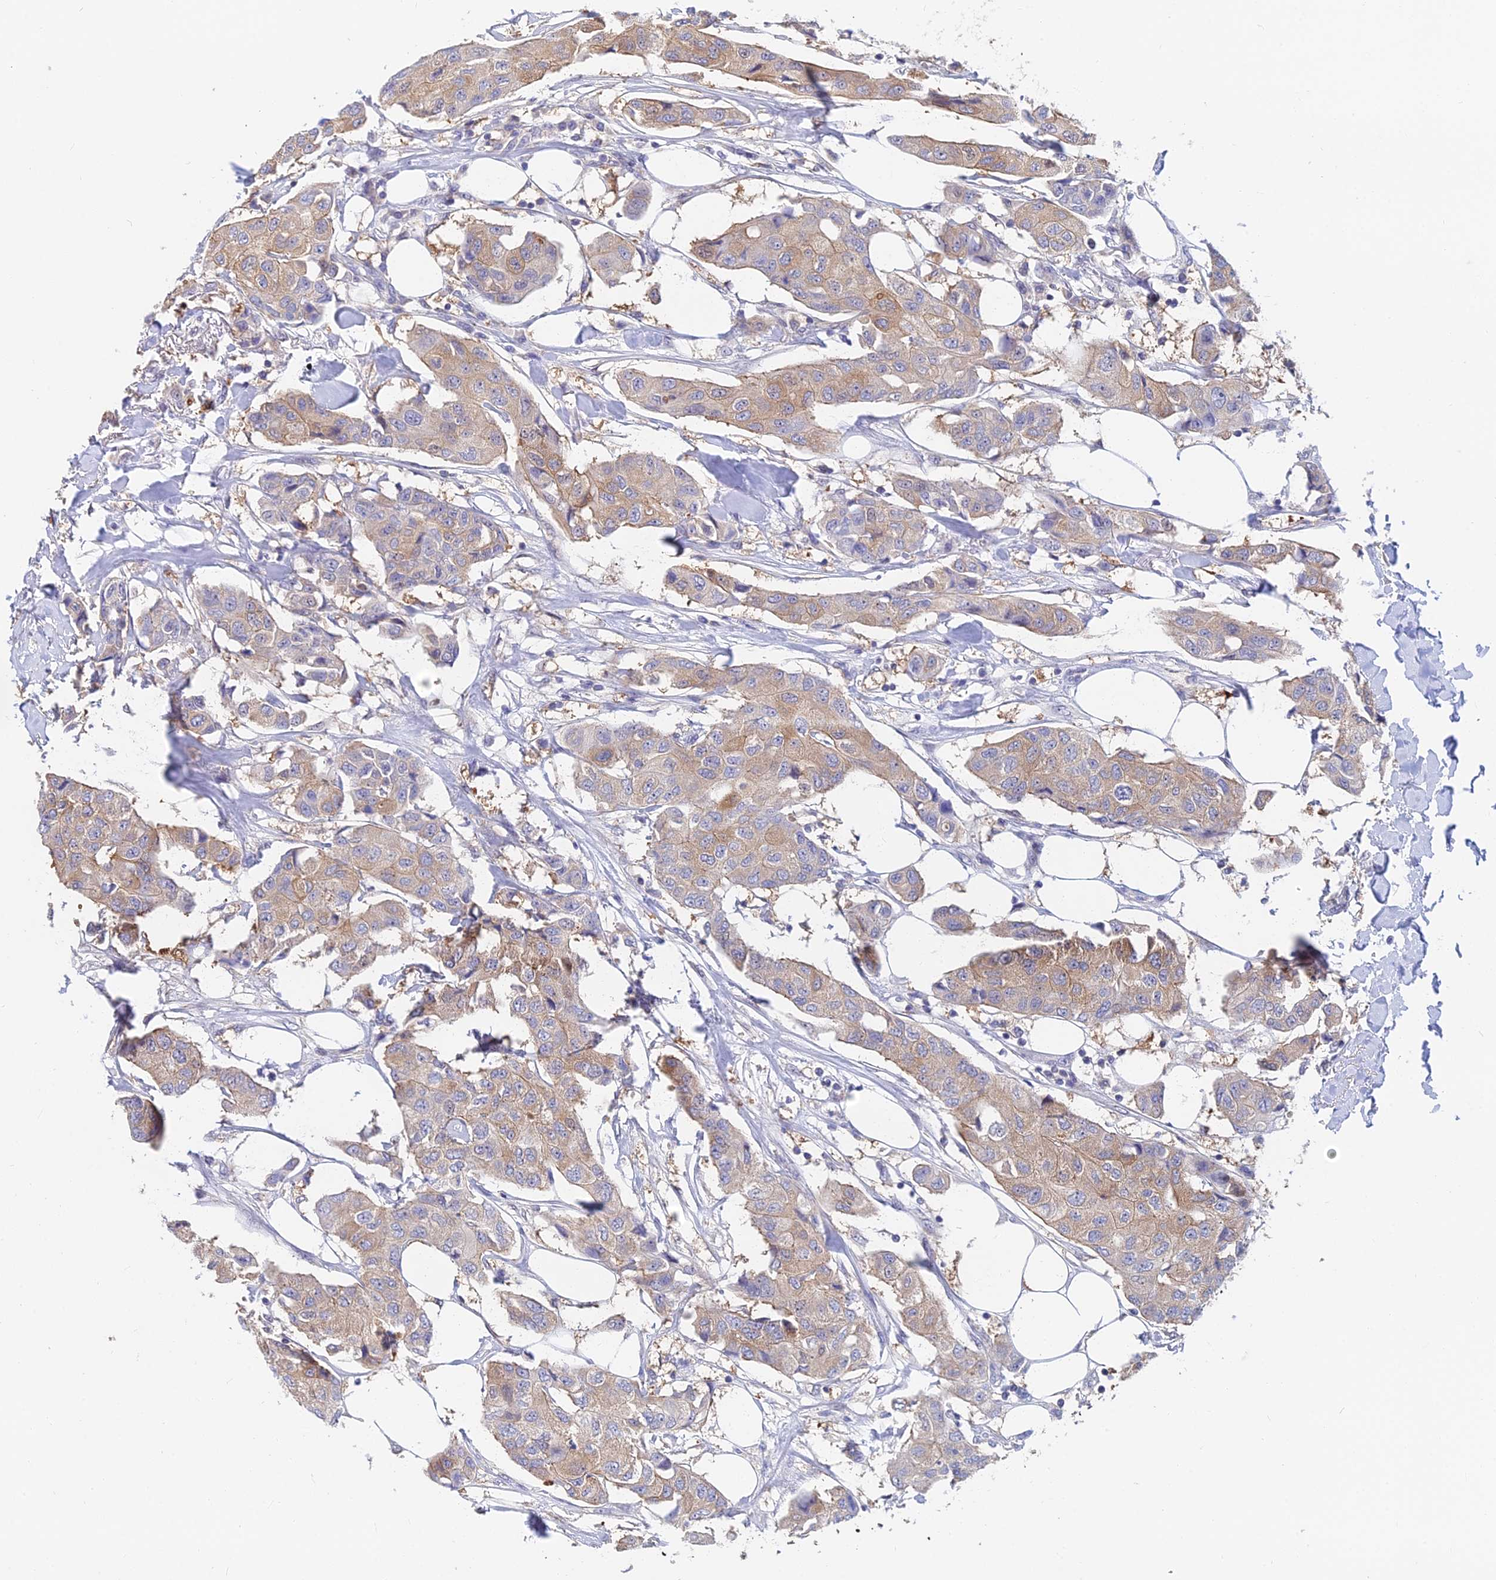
{"staining": {"intensity": "weak", "quantity": ">75%", "location": "cytoplasmic/membranous"}, "tissue": "breast cancer", "cell_type": "Tumor cells", "image_type": "cancer", "snomed": [{"axis": "morphology", "description": "Duct carcinoma"}, {"axis": "topography", "description": "Breast"}], "caption": "Immunohistochemical staining of breast cancer (intraductal carcinoma) shows low levels of weak cytoplasmic/membranous protein expression in about >75% of tumor cells.", "gene": "B3GALT4", "patient": {"sex": "female", "age": 80}}